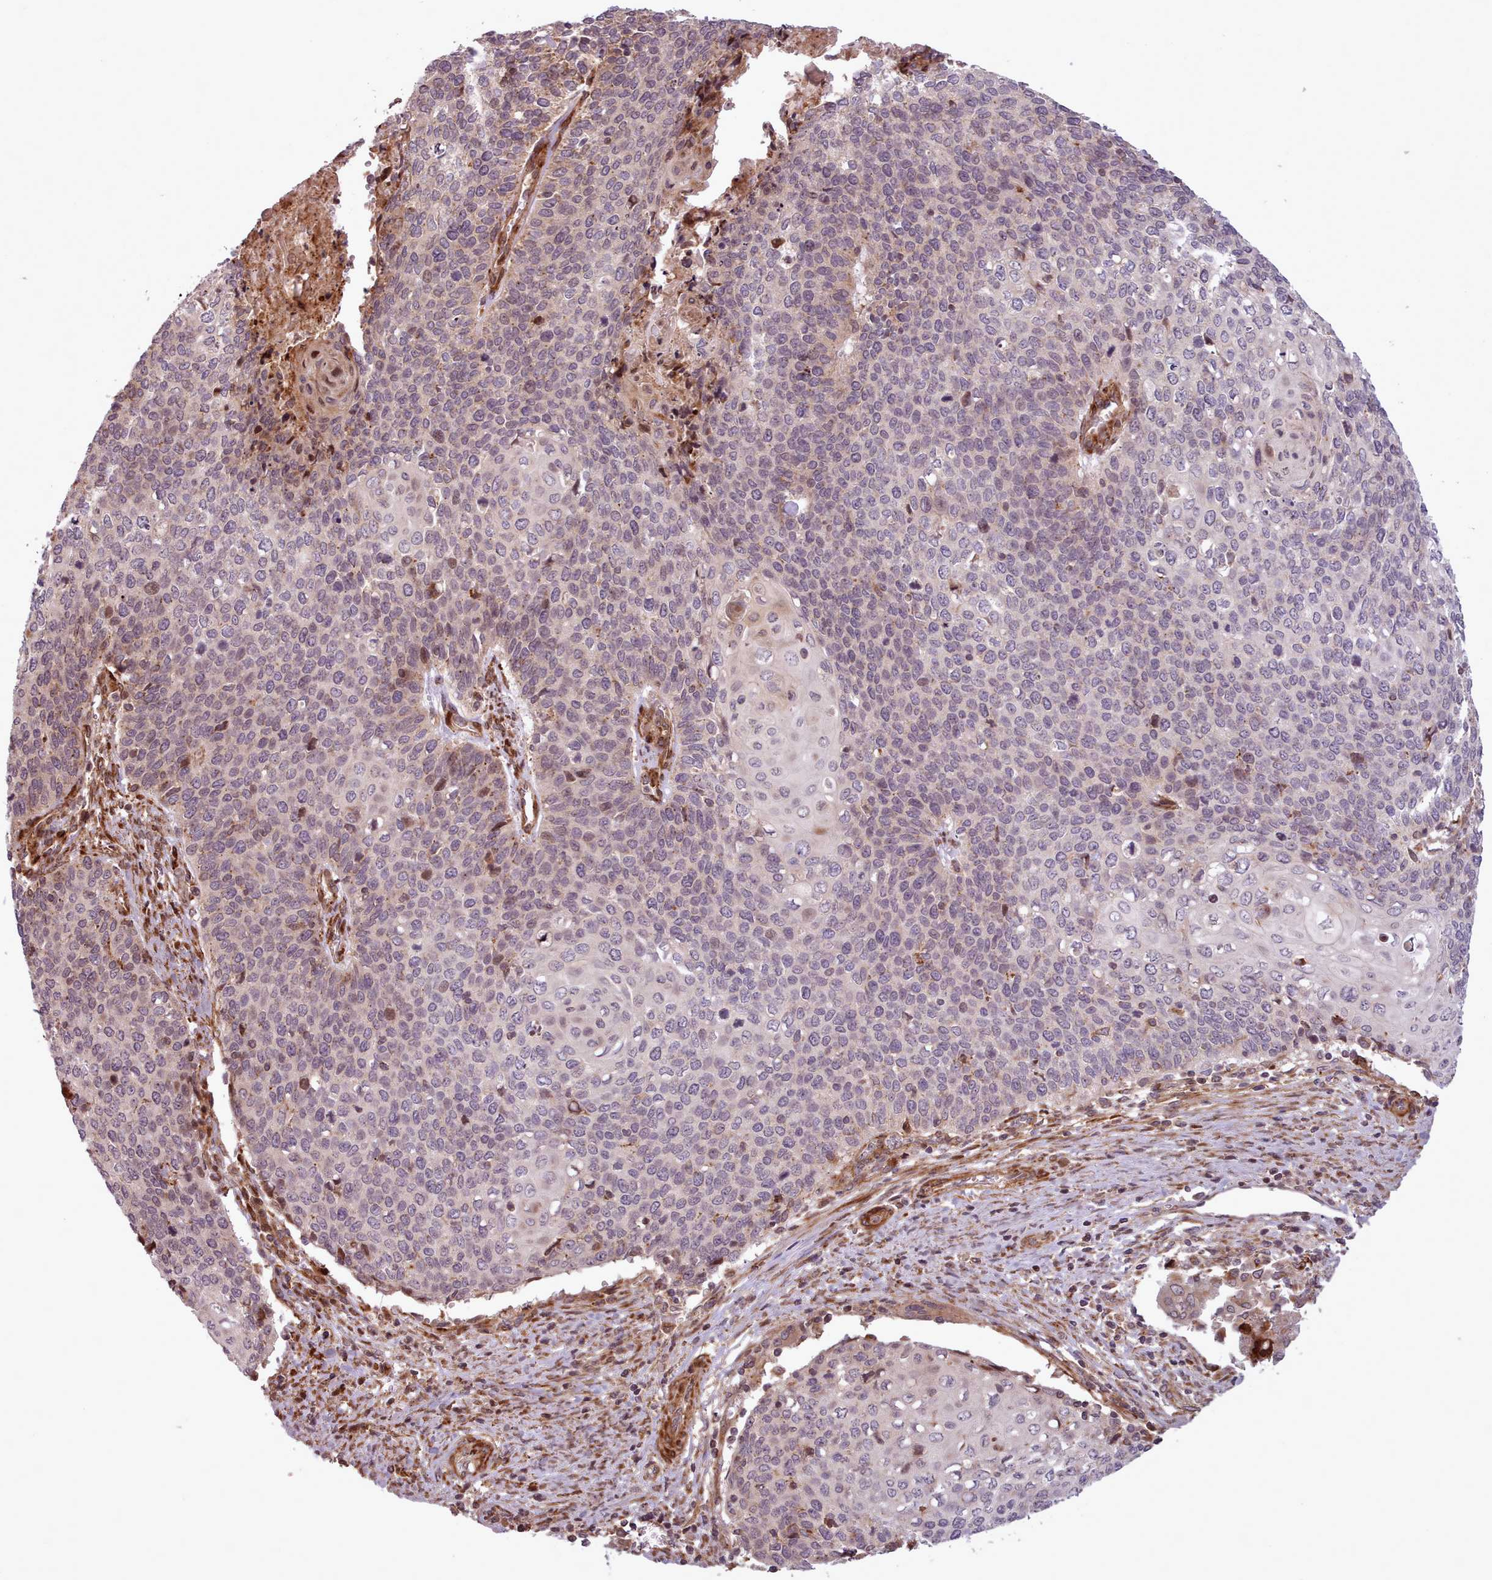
{"staining": {"intensity": "negative", "quantity": "none", "location": "none"}, "tissue": "cervical cancer", "cell_type": "Tumor cells", "image_type": "cancer", "snomed": [{"axis": "morphology", "description": "Squamous cell carcinoma, NOS"}, {"axis": "topography", "description": "Cervix"}], "caption": "Human cervical cancer (squamous cell carcinoma) stained for a protein using IHC exhibits no staining in tumor cells.", "gene": "NLRP7", "patient": {"sex": "female", "age": 39}}